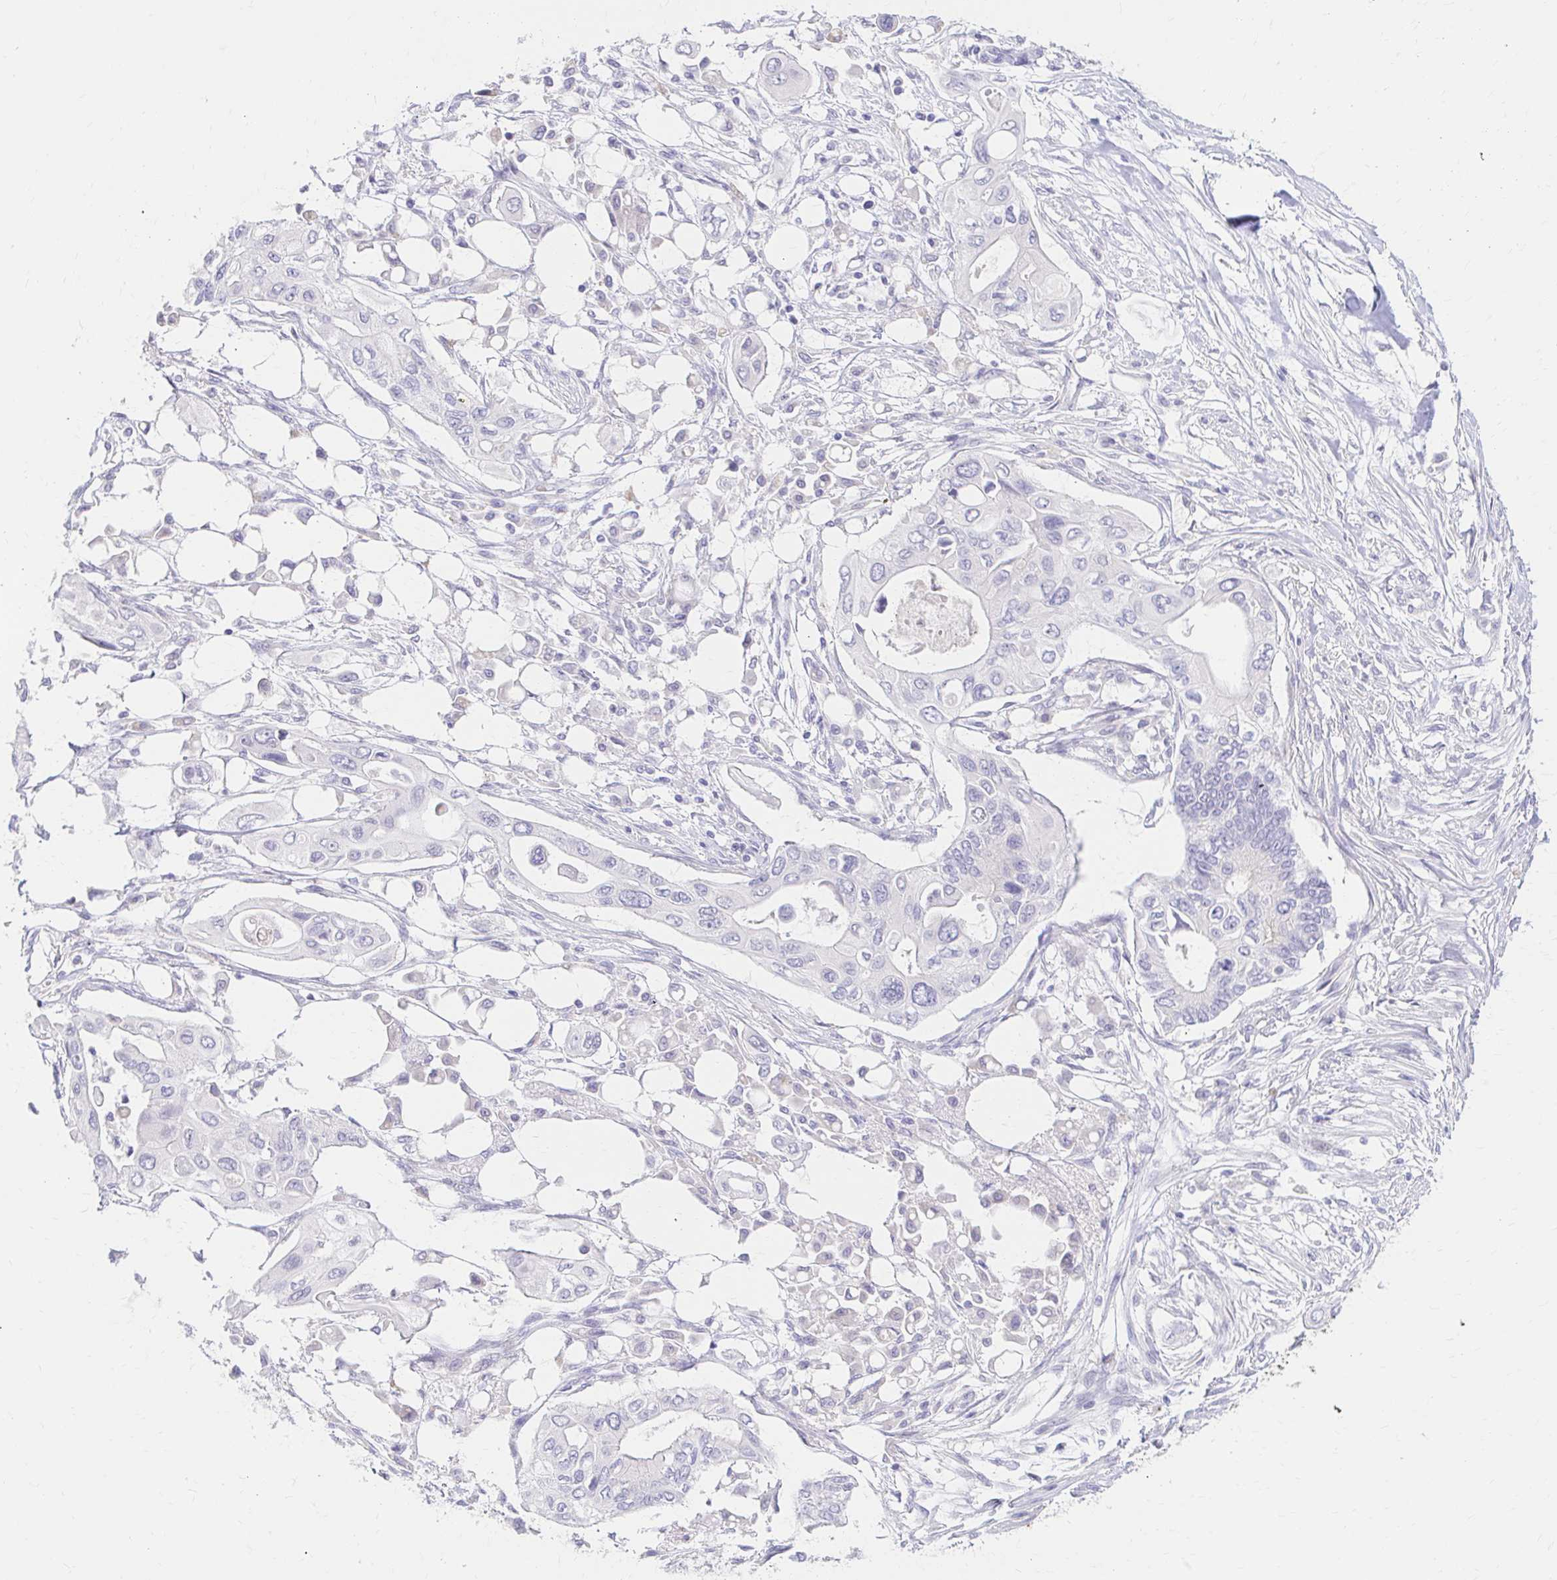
{"staining": {"intensity": "negative", "quantity": "none", "location": "none"}, "tissue": "pancreatic cancer", "cell_type": "Tumor cells", "image_type": "cancer", "snomed": [{"axis": "morphology", "description": "Adenocarcinoma, NOS"}, {"axis": "topography", "description": "Pancreas"}], "caption": "This is a photomicrograph of immunohistochemistry (IHC) staining of pancreatic cancer, which shows no staining in tumor cells.", "gene": "AZGP1", "patient": {"sex": "female", "age": 63}}